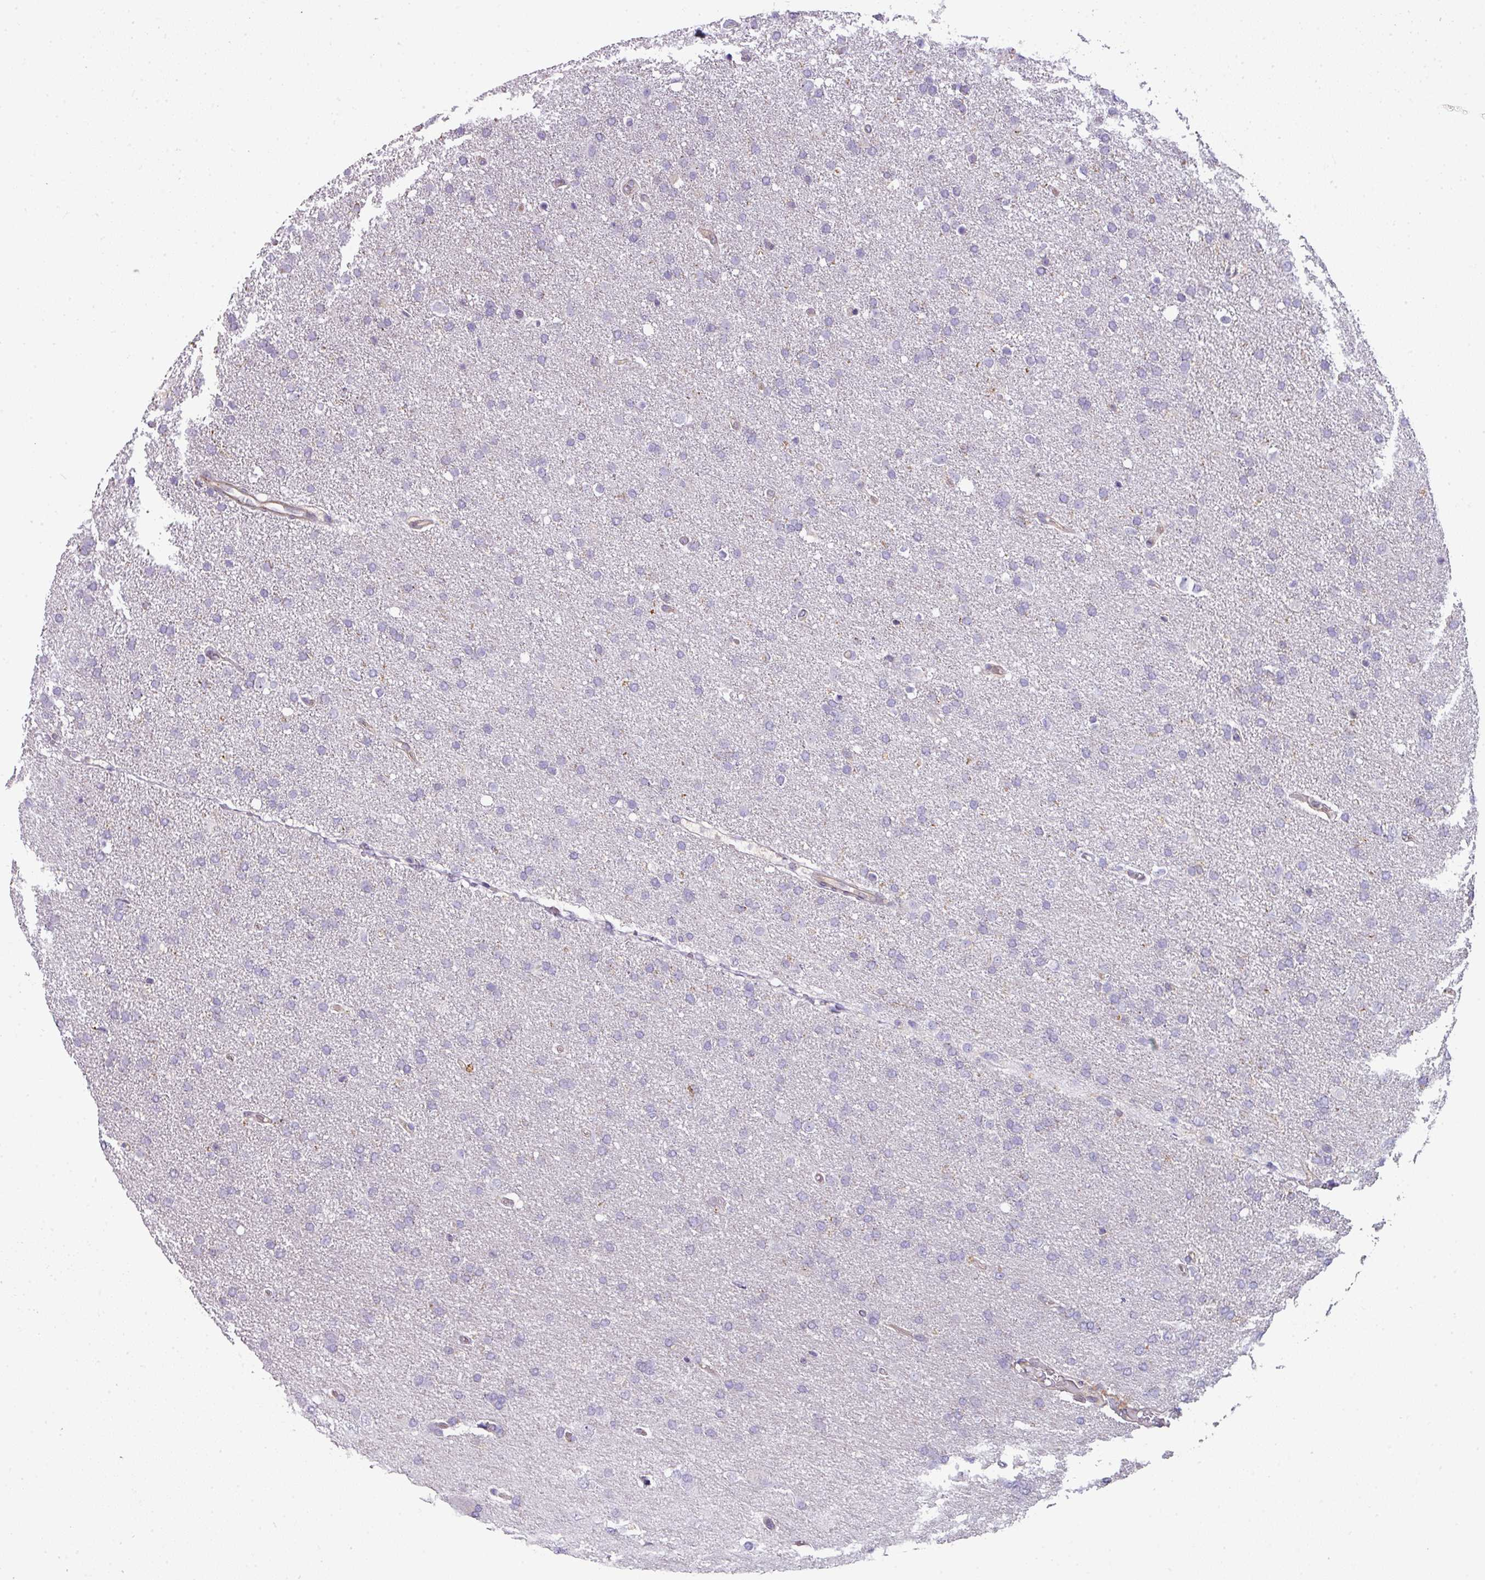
{"staining": {"intensity": "negative", "quantity": "none", "location": "none"}, "tissue": "glioma", "cell_type": "Tumor cells", "image_type": "cancer", "snomed": [{"axis": "morphology", "description": "Glioma, malignant, High grade"}, {"axis": "topography", "description": "Brain"}], "caption": "Tumor cells are negative for brown protein staining in malignant high-grade glioma.", "gene": "STAT5A", "patient": {"sex": "male", "age": 72}}